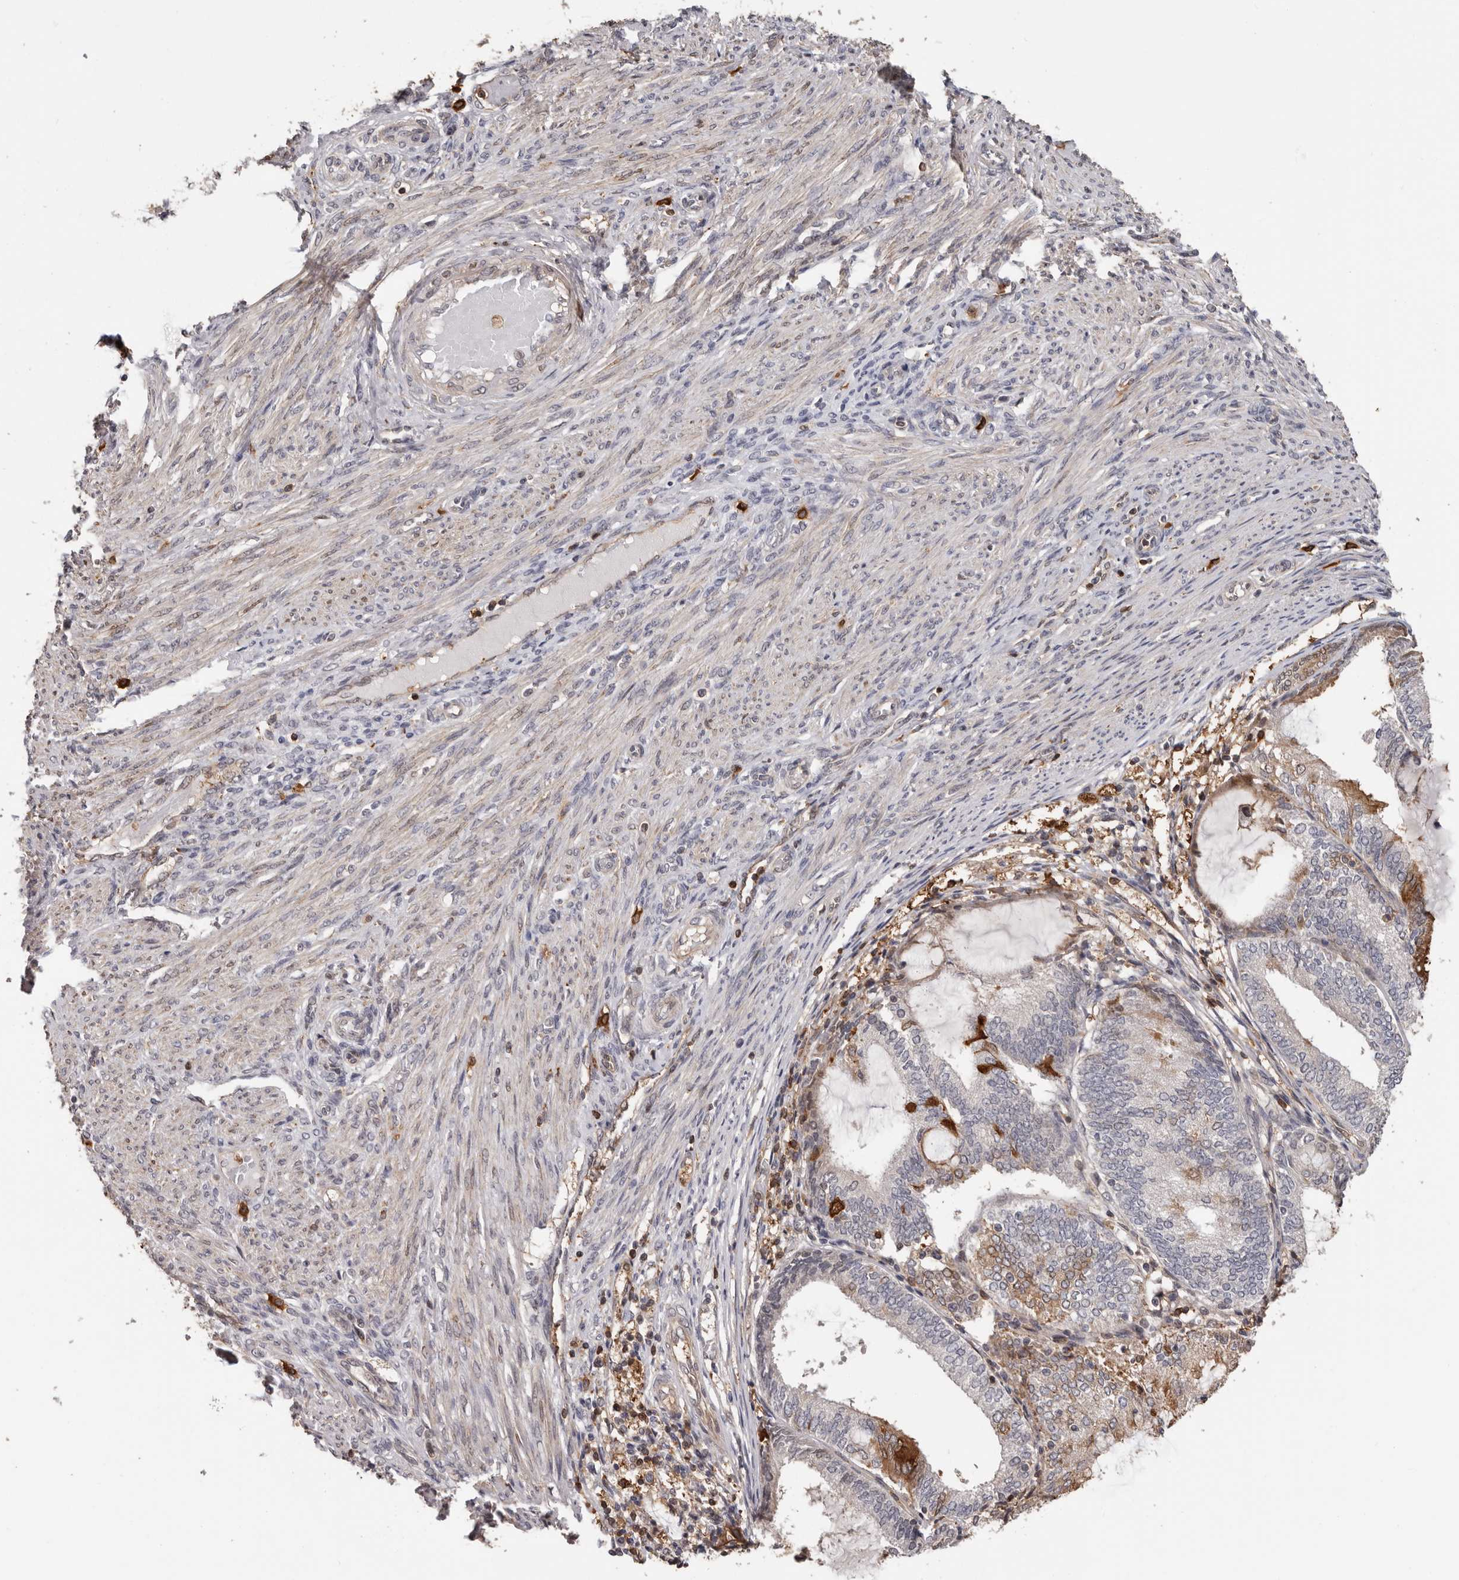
{"staining": {"intensity": "strong", "quantity": "25%-75%", "location": "cytoplasmic/membranous"}, "tissue": "endometrial cancer", "cell_type": "Tumor cells", "image_type": "cancer", "snomed": [{"axis": "morphology", "description": "Adenocarcinoma, NOS"}, {"axis": "topography", "description": "Endometrium"}], "caption": "IHC histopathology image of neoplastic tissue: human adenocarcinoma (endometrial) stained using IHC reveals high levels of strong protein expression localized specifically in the cytoplasmic/membranous of tumor cells, appearing as a cytoplasmic/membranous brown color.", "gene": "PRR12", "patient": {"sex": "female", "age": 81}}